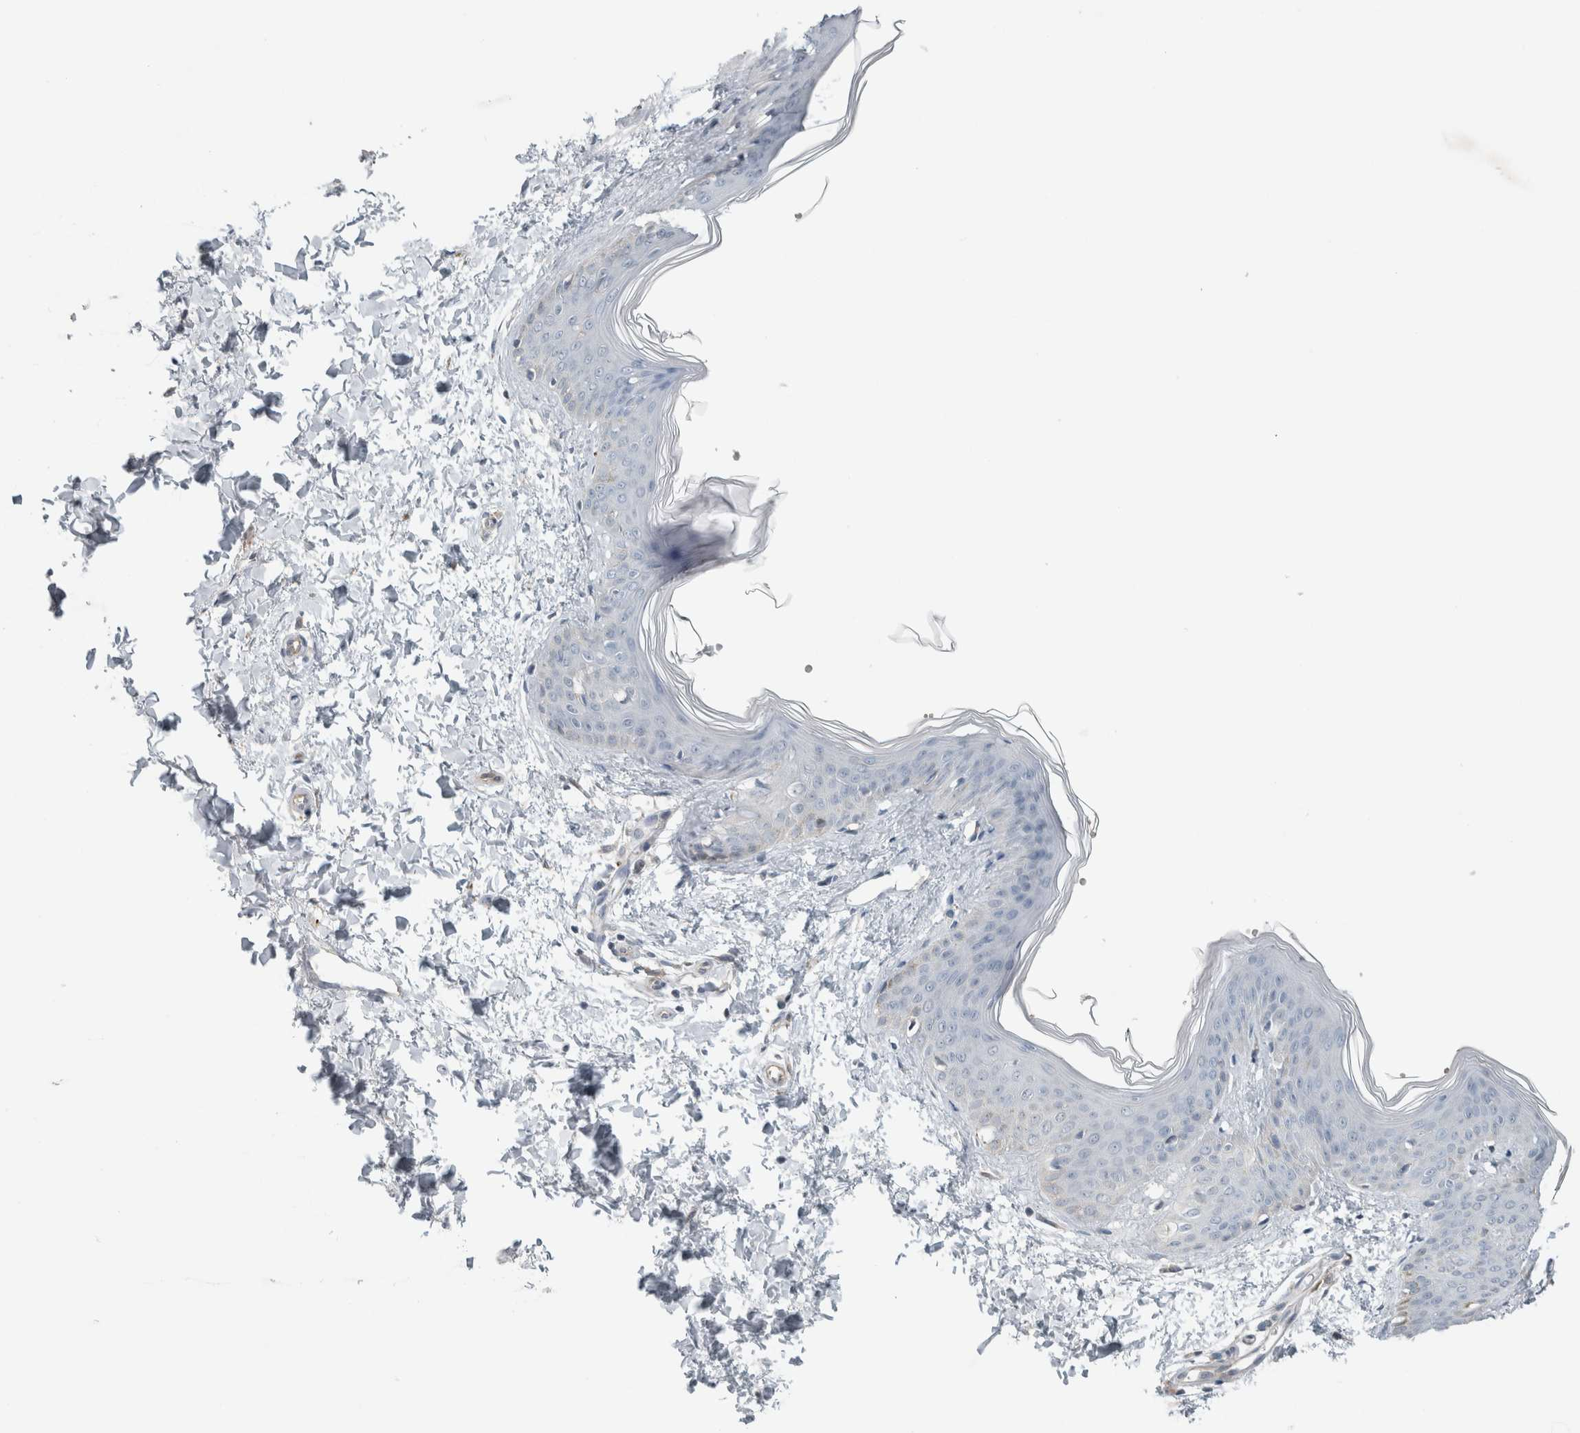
{"staining": {"intensity": "negative", "quantity": "none", "location": "none"}, "tissue": "skin", "cell_type": "Fibroblasts", "image_type": "normal", "snomed": [{"axis": "morphology", "description": "Normal tissue, NOS"}, {"axis": "topography", "description": "Skin"}], "caption": "DAB (3,3'-diaminobenzidine) immunohistochemical staining of unremarkable skin demonstrates no significant expression in fibroblasts.", "gene": "JADE2", "patient": {"sex": "female", "age": 17}}